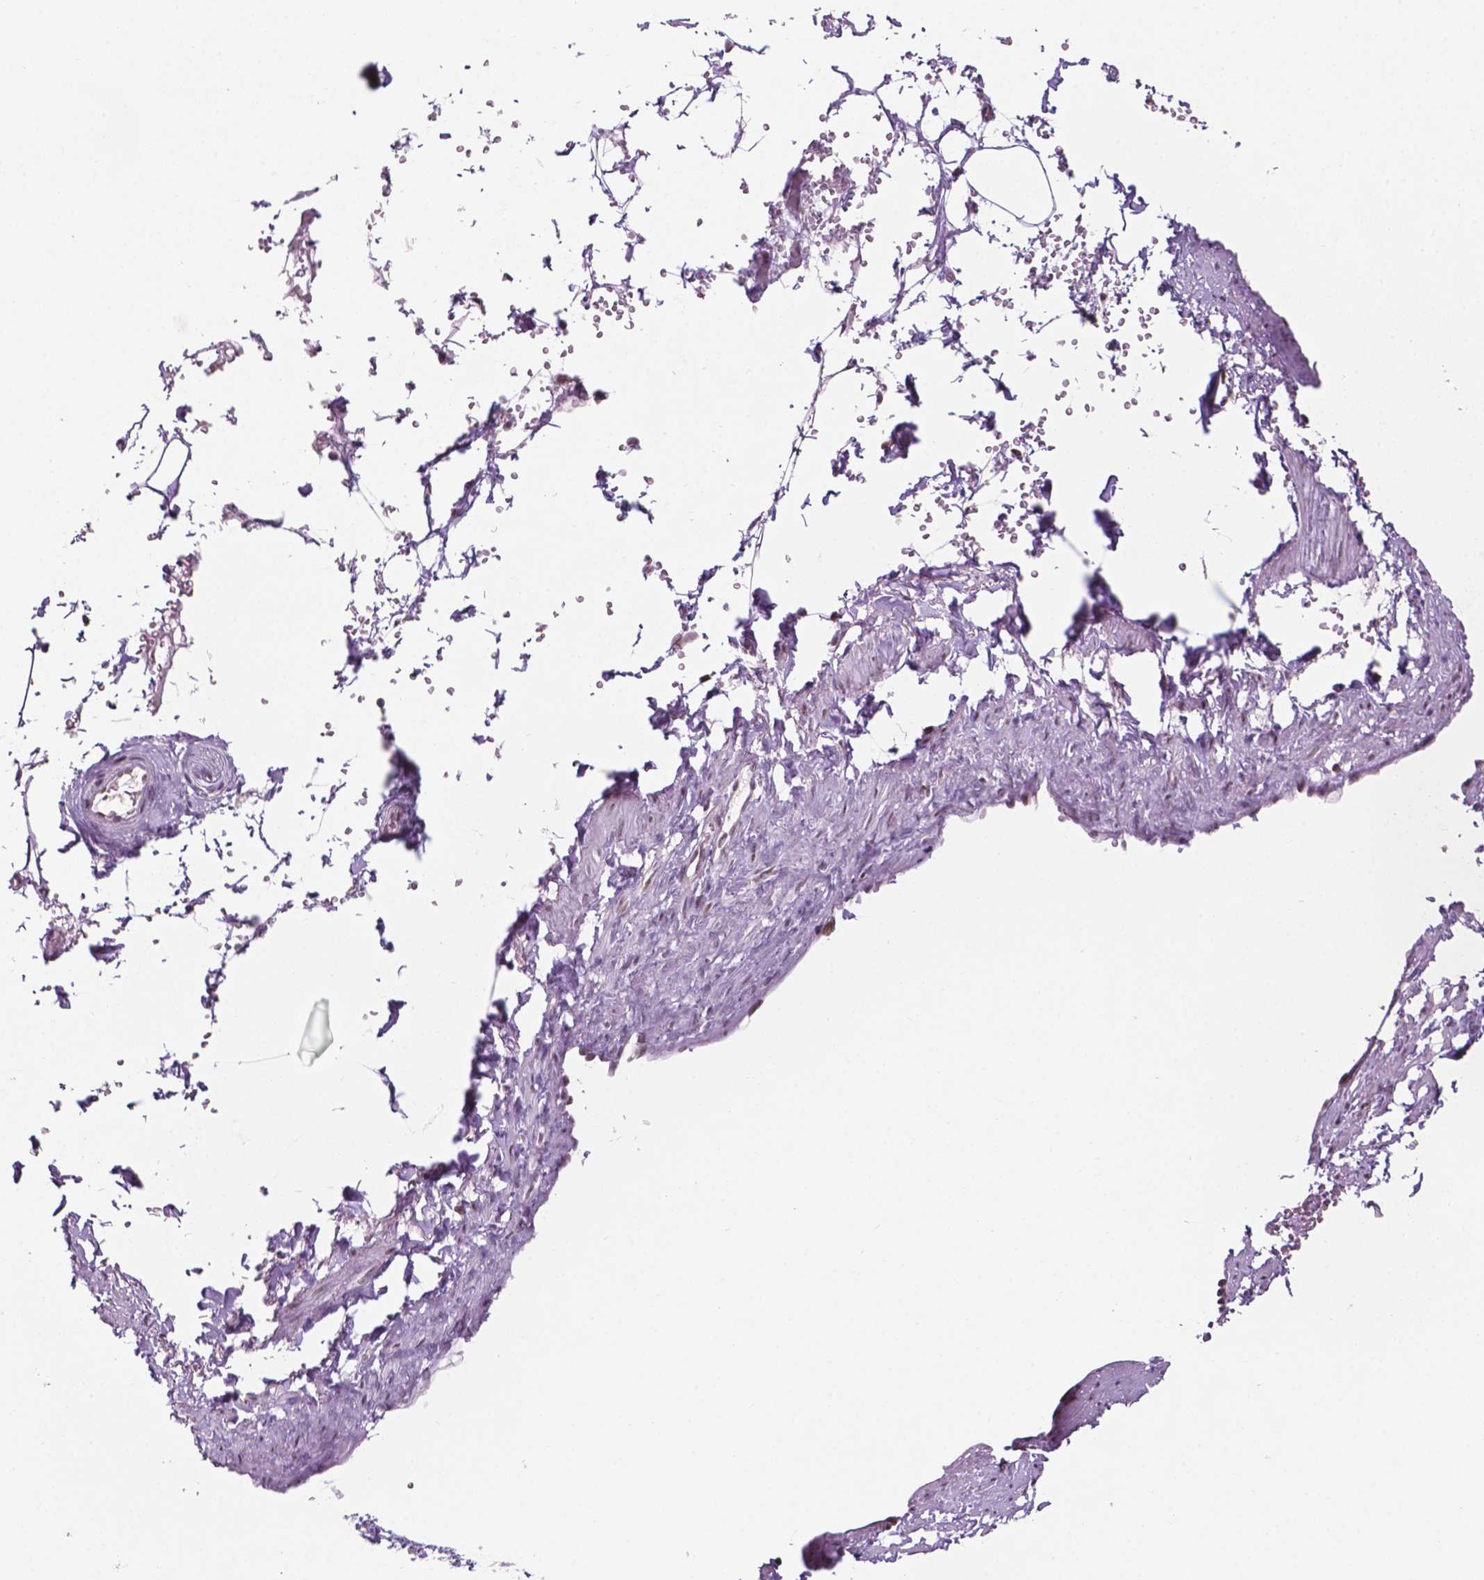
{"staining": {"intensity": "moderate", "quantity": "<25%", "location": "nuclear"}, "tissue": "adipose tissue", "cell_type": "Adipocytes", "image_type": "normal", "snomed": [{"axis": "morphology", "description": "Normal tissue, NOS"}, {"axis": "topography", "description": "Prostate"}, {"axis": "topography", "description": "Peripheral nerve tissue"}], "caption": "Adipose tissue stained with IHC demonstrates moderate nuclear positivity in approximately <25% of adipocytes.", "gene": "PER2", "patient": {"sex": "male", "age": 55}}